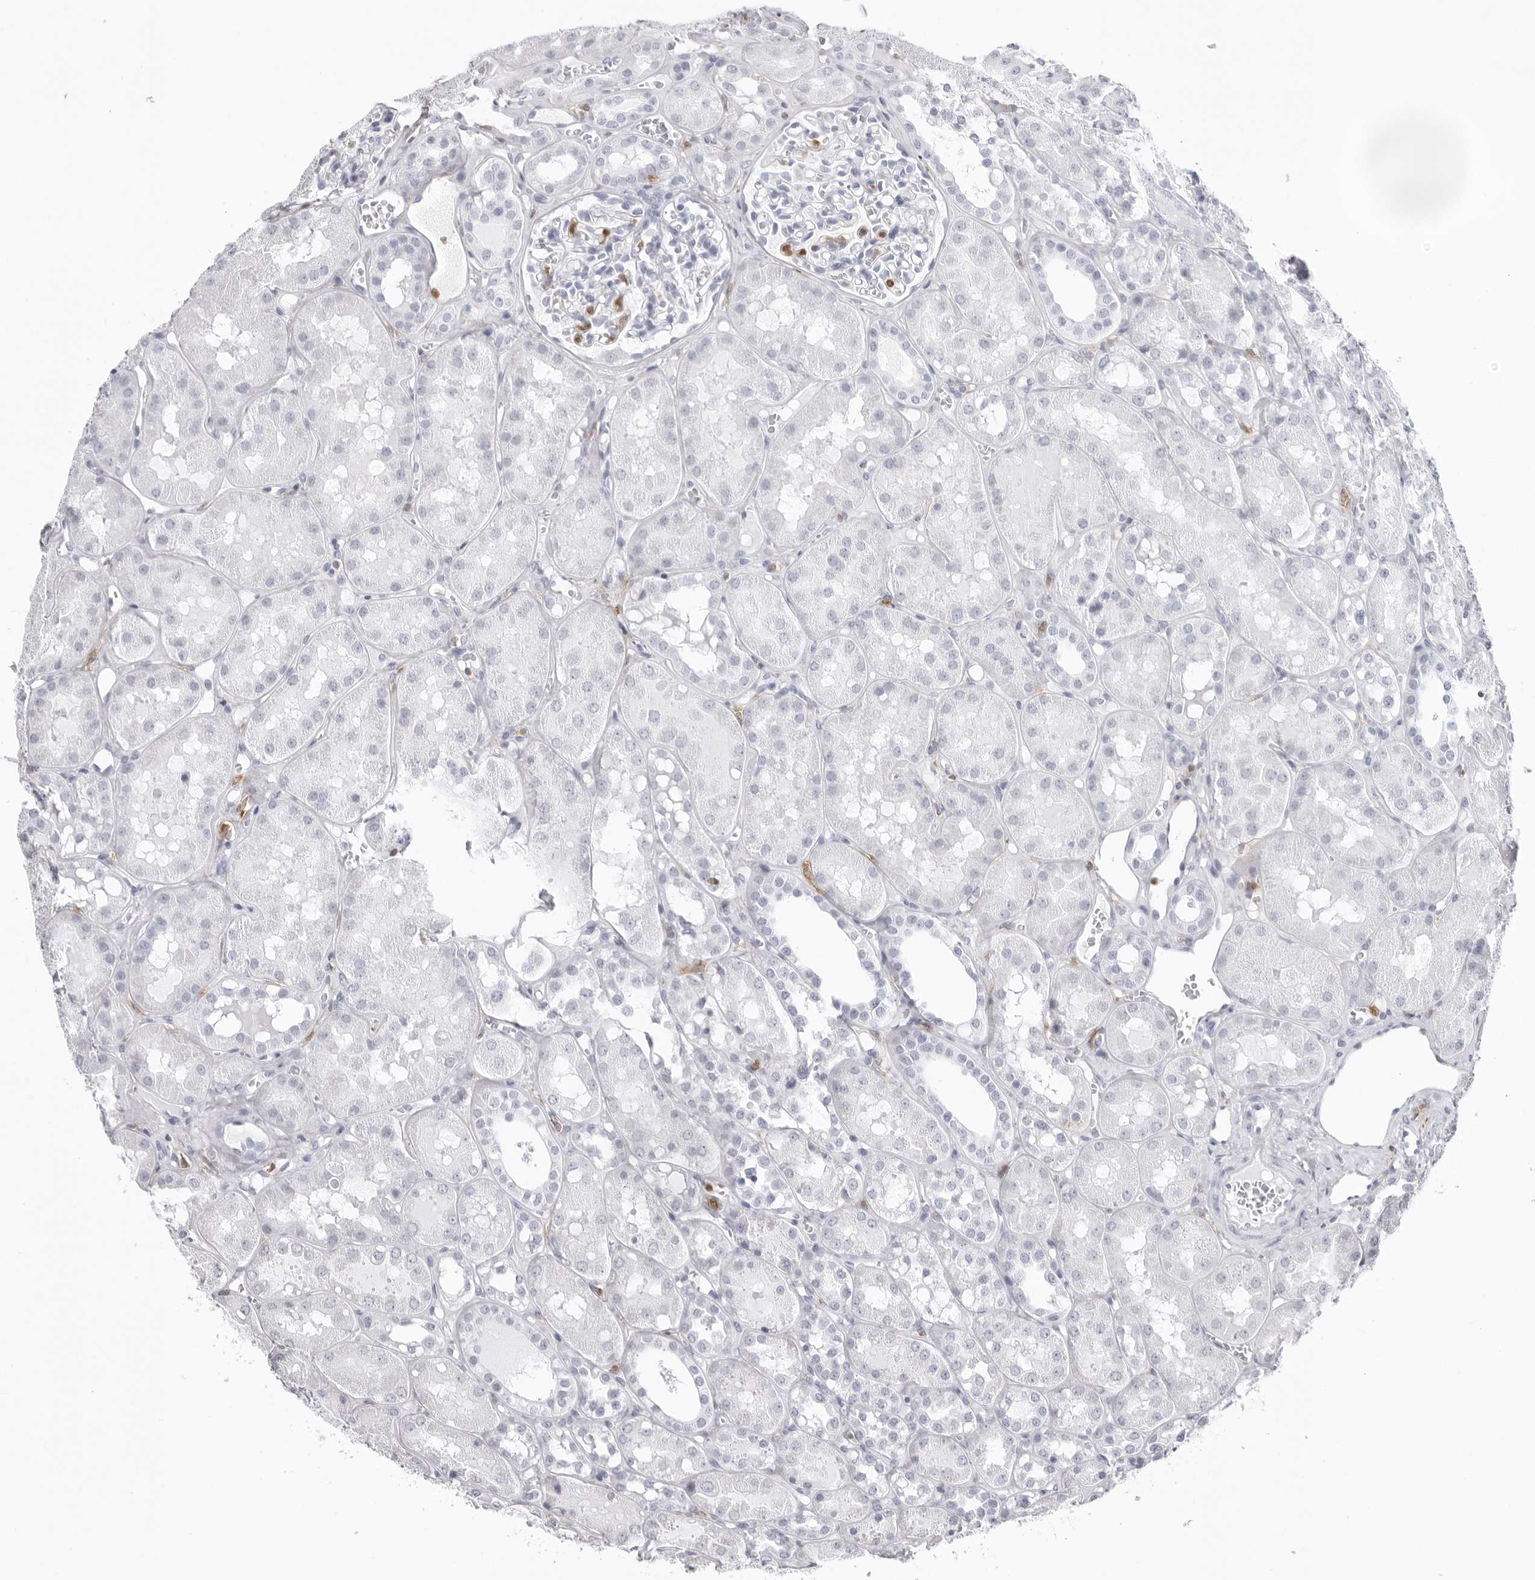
{"staining": {"intensity": "negative", "quantity": "none", "location": "none"}, "tissue": "kidney", "cell_type": "Cells in glomeruli", "image_type": "normal", "snomed": [{"axis": "morphology", "description": "Normal tissue, NOS"}, {"axis": "topography", "description": "Kidney"}], "caption": "There is no significant staining in cells in glomeruli of kidney. (DAB (3,3'-diaminobenzidine) IHC, high magnification).", "gene": "FMNL1", "patient": {"sex": "male", "age": 16}}